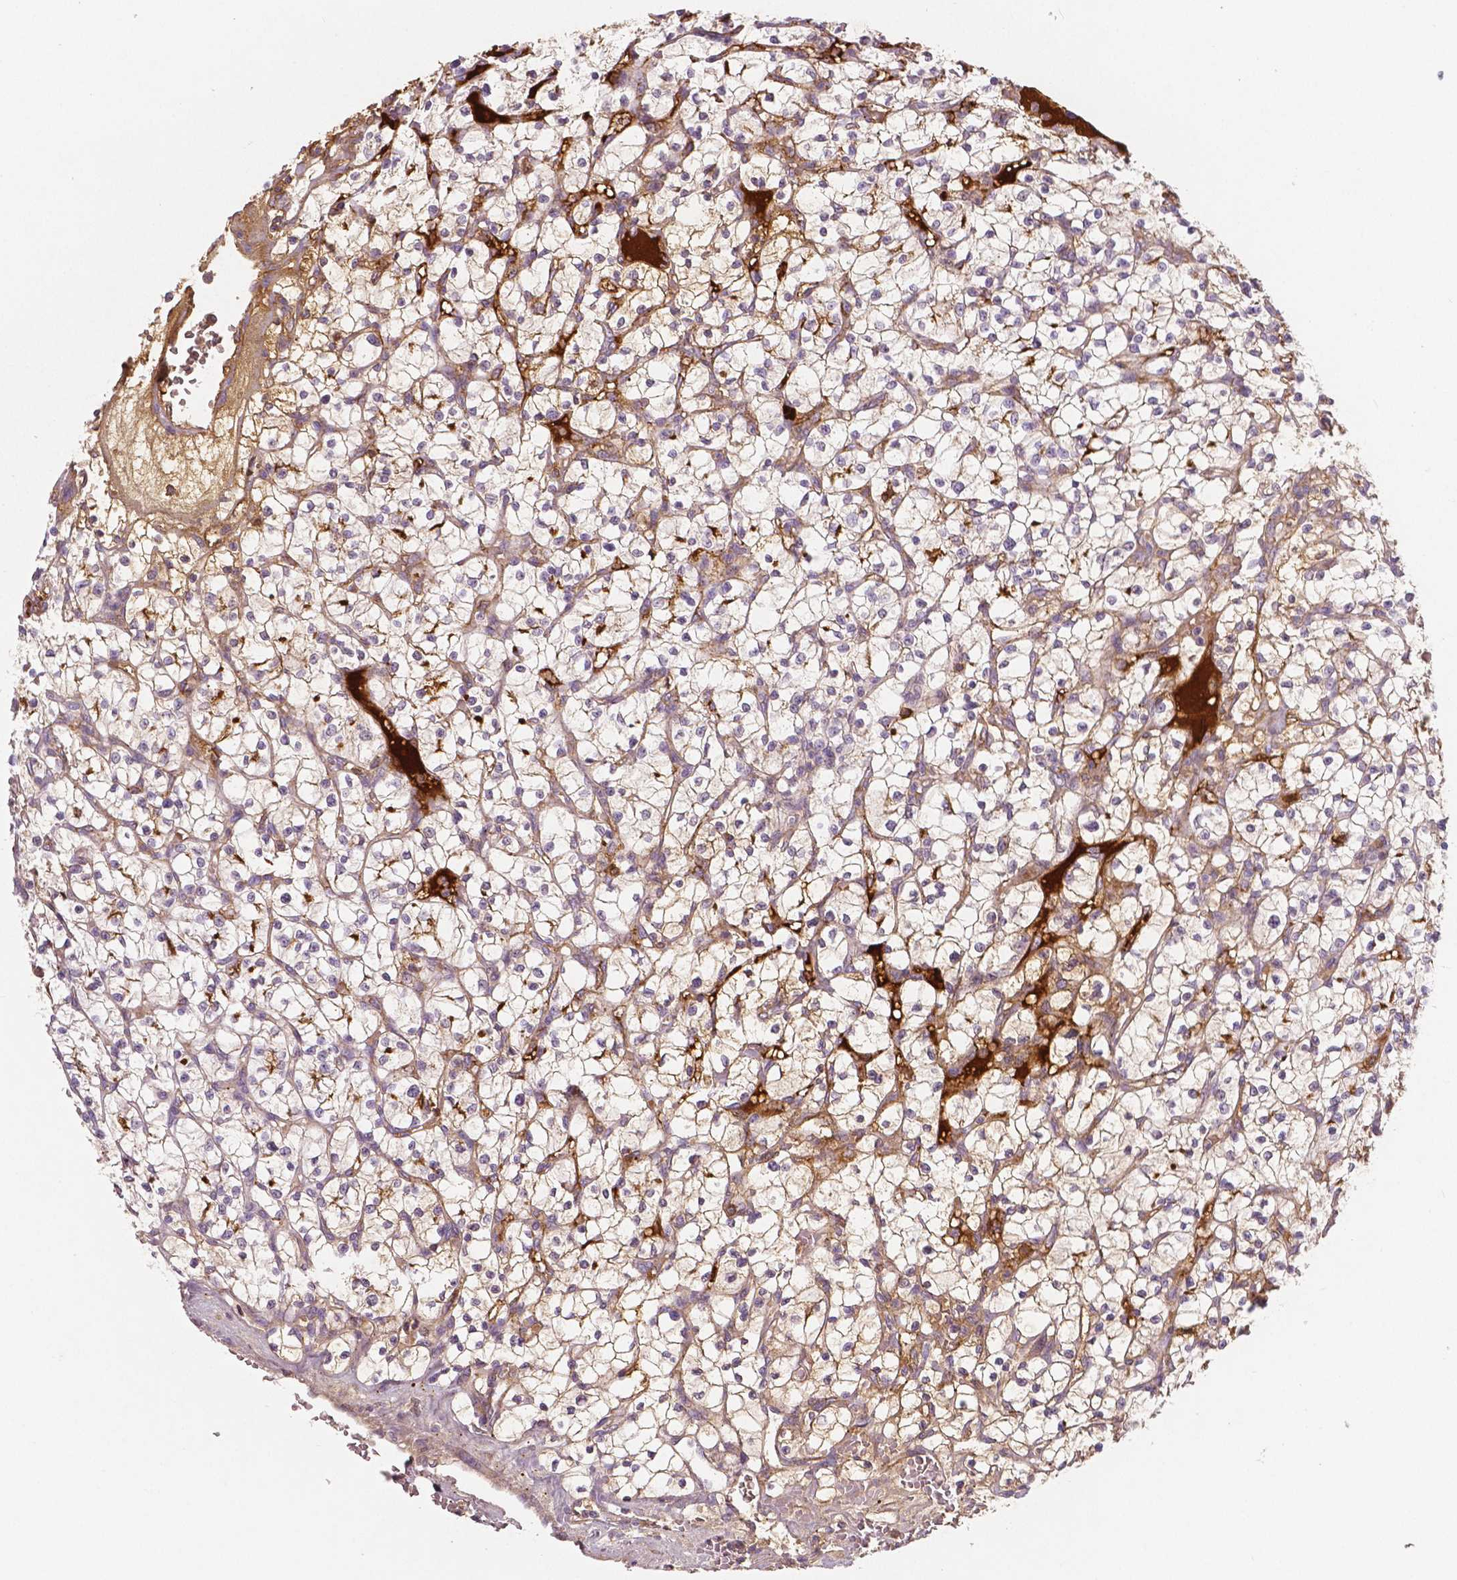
{"staining": {"intensity": "weak", "quantity": "25%-75%", "location": "cytoplasmic/membranous"}, "tissue": "renal cancer", "cell_type": "Tumor cells", "image_type": "cancer", "snomed": [{"axis": "morphology", "description": "Adenocarcinoma, NOS"}, {"axis": "topography", "description": "Kidney"}], "caption": "This photomicrograph demonstrates IHC staining of adenocarcinoma (renal), with low weak cytoplasmic/membranous expression in about 25%-75% of tumor cells.", "gene": "APOA4", "patient": {"sex": "female", "age": 64}}